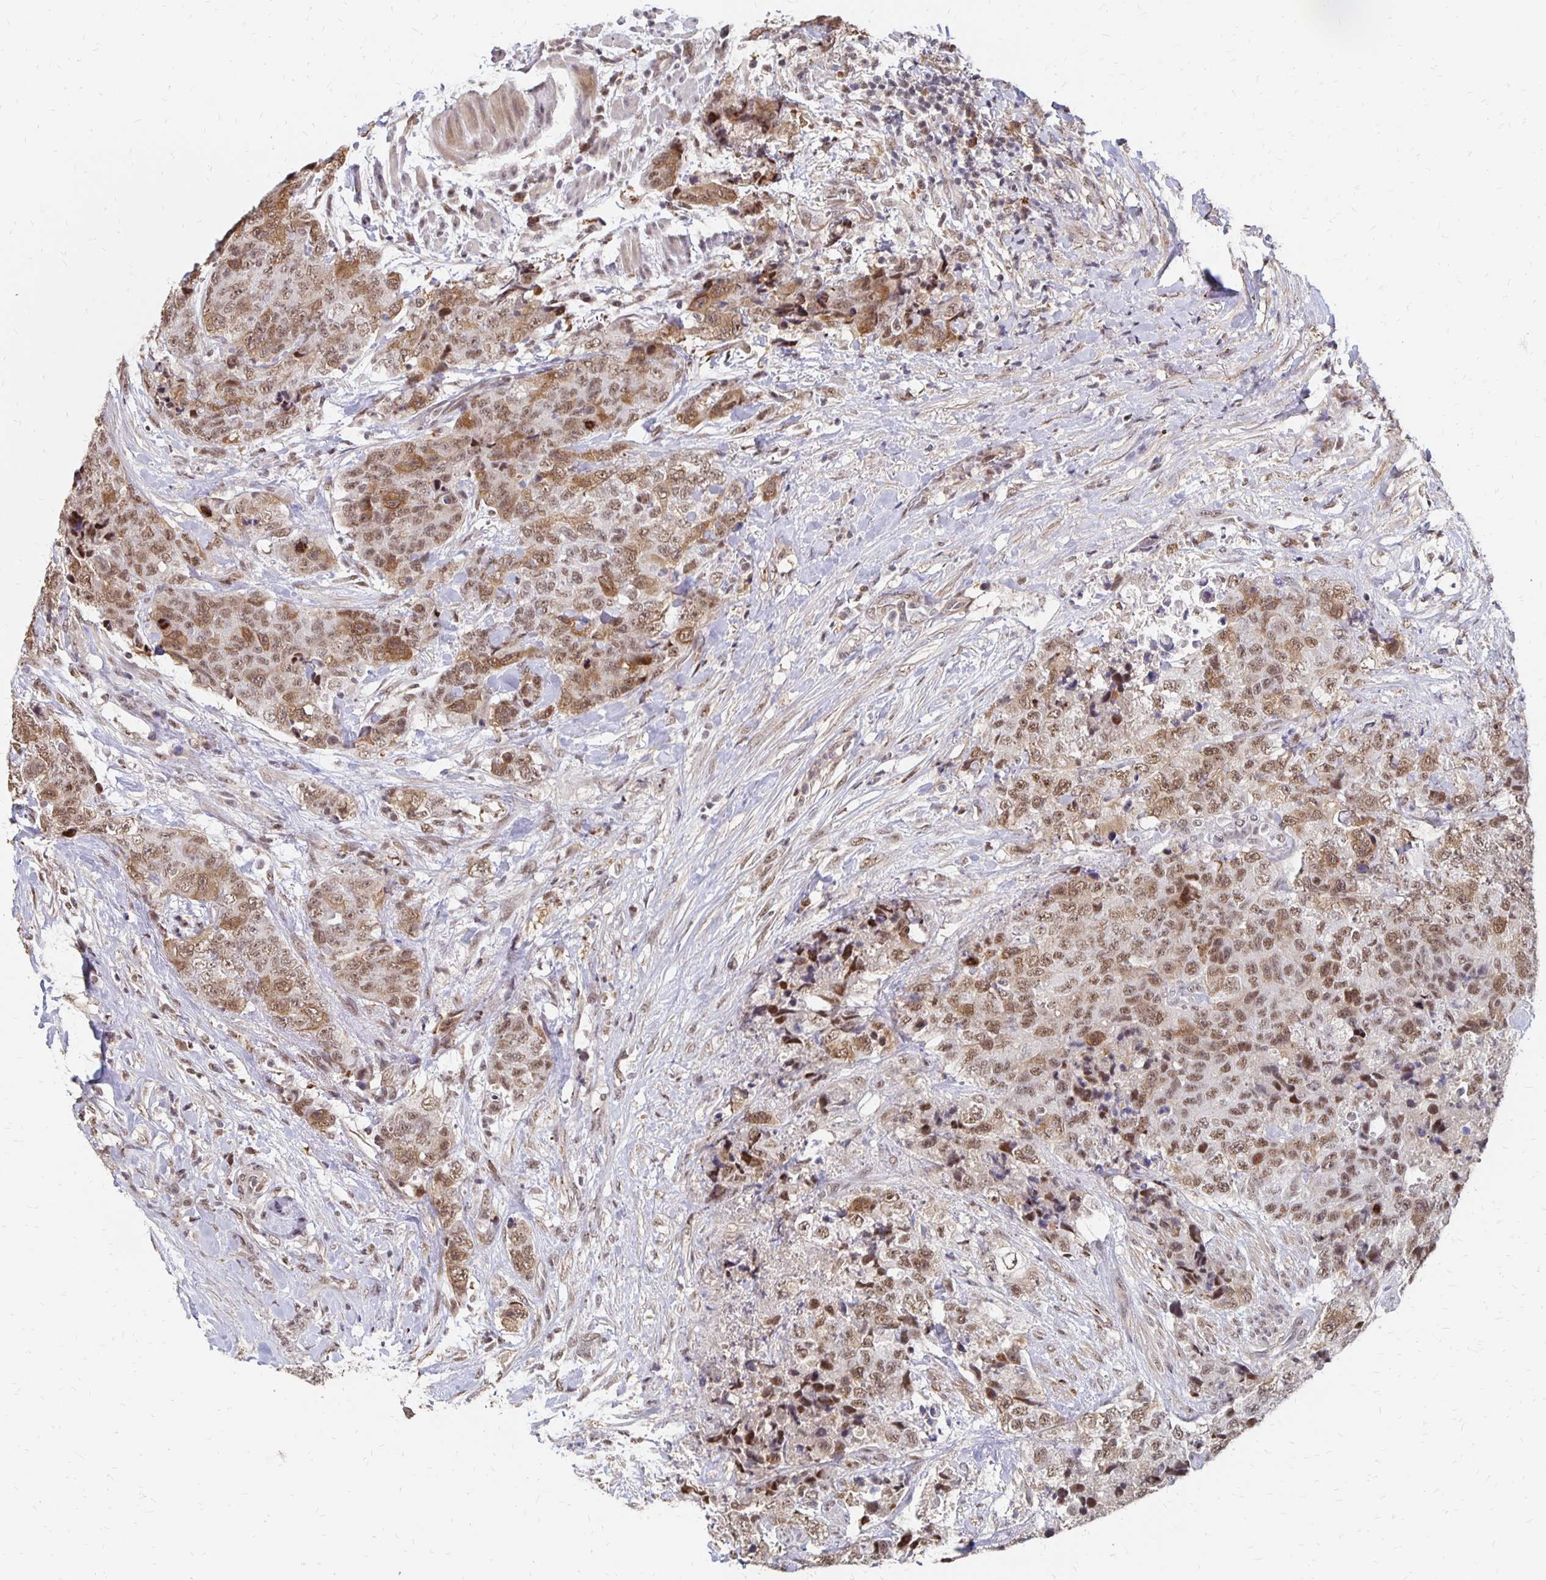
{"staining": {"intensity": "moderate", "quantity": ">75%", "location": "nuclear"}, "tissue": "urothelial cancer", "cell_type": "Tumor cells", "image_type": "cancer", "snomed": [{"axis": "morphology", "description": "Urothelial carcinoma, High grade"}, {"axis": "topography", "description": "Urinary bladder"}], "caption": "Immunohistochemical staining of human urothelial cancer displays medium levels of moderate nuclear protein positivity in approximately >75% of tumor cells. (DAB = brown stain, brightfield microscopy at high magnification).", "gene": "CLASRP", "patient": {"sex": "female", "age": 78}}